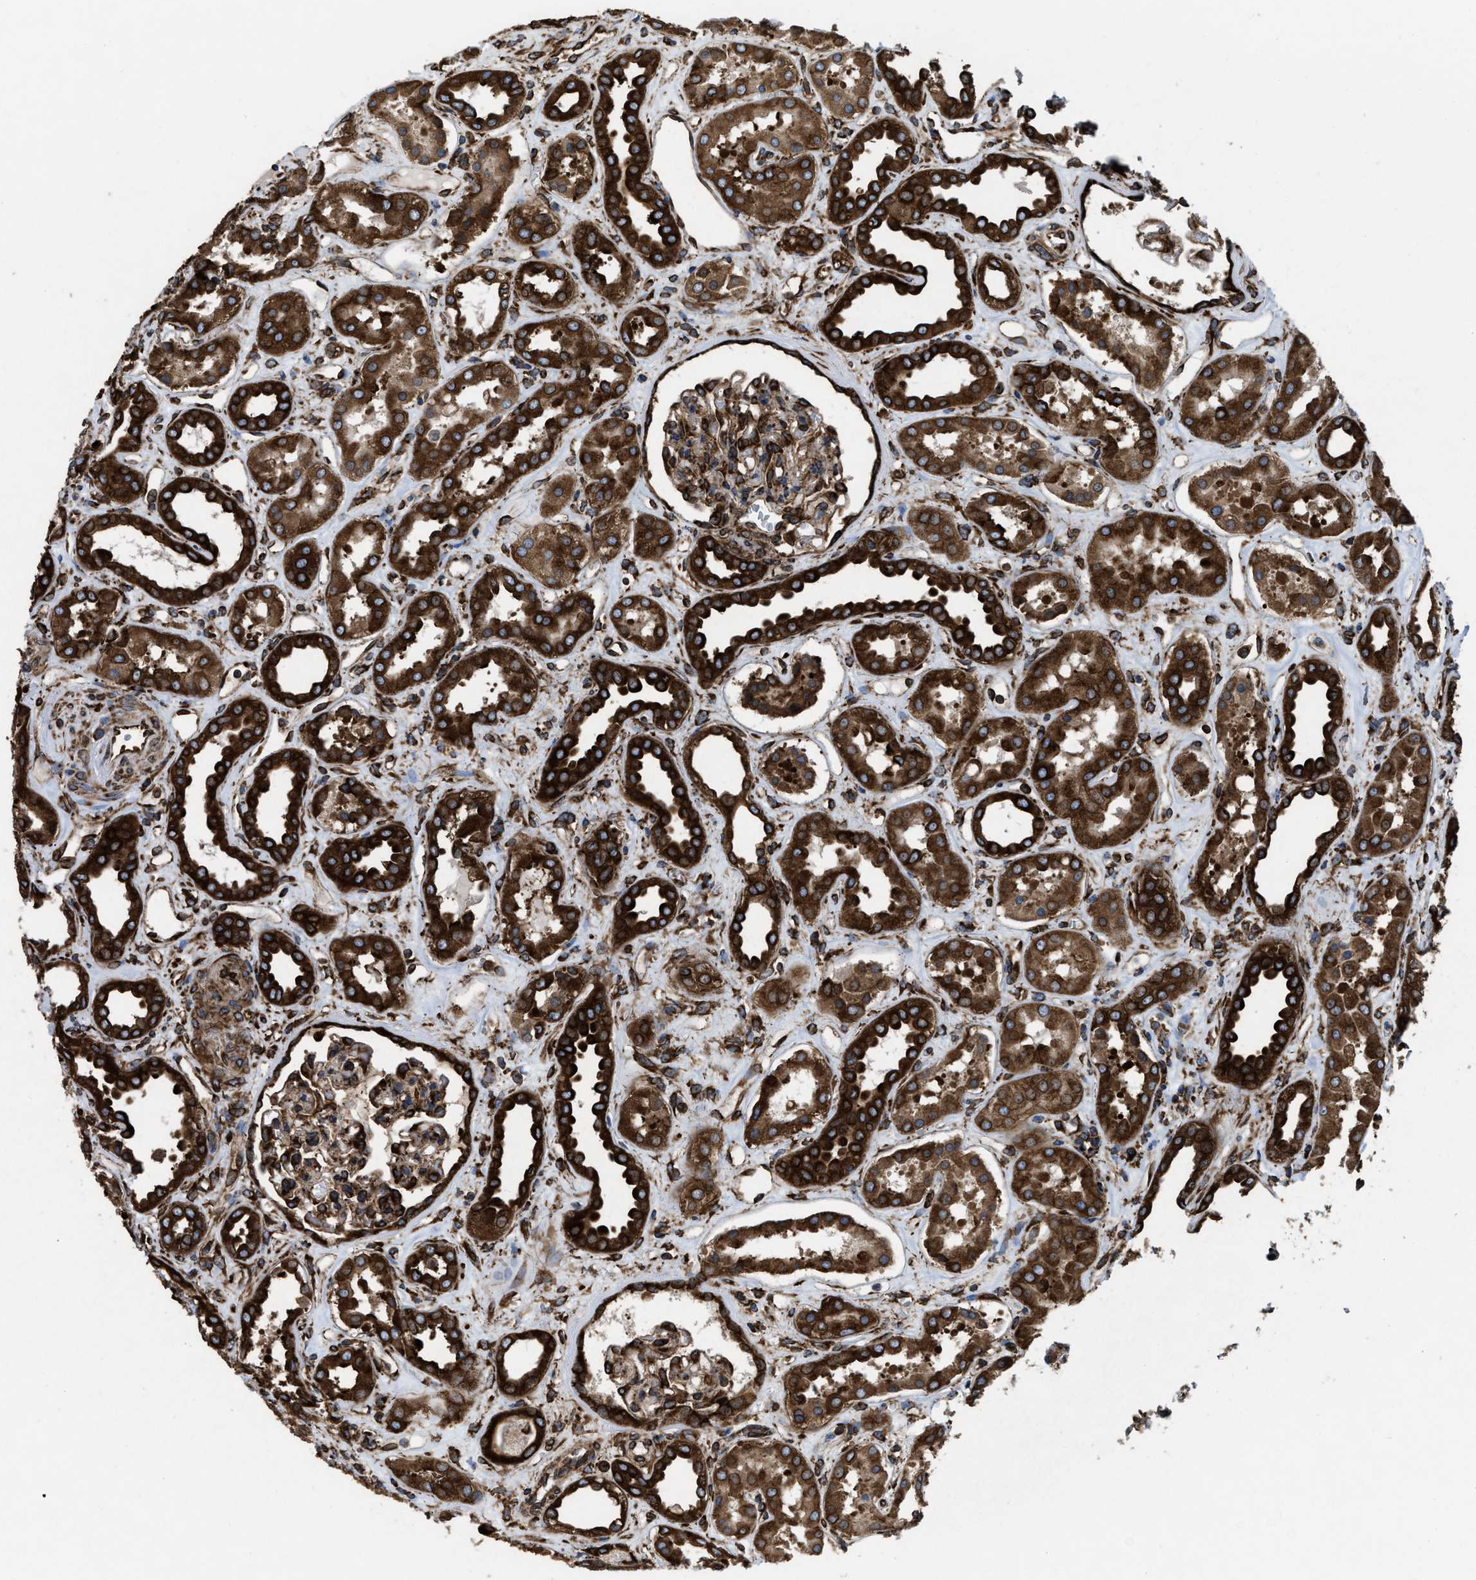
{"staining": {"intensity": "strong", "quantity": ">75%", "location": "cytoplasmic/membranous"}, "tissue": "kidney", "cell_type": "Cells in glomeruli", "image_type": "normal", "snomed": [{"axis": "morphology", "description": "Normal tissue, NOS"}, {"axis": "topography", "description": "Kidney"}], "caption": "Kidney stained with a brown dye shows strong cytoplasmic/membranous positive staining in about >75% of cells in glomeruli.", "gene": "CAPRIN1", "patient": {"sex": "male", "age": 59}}